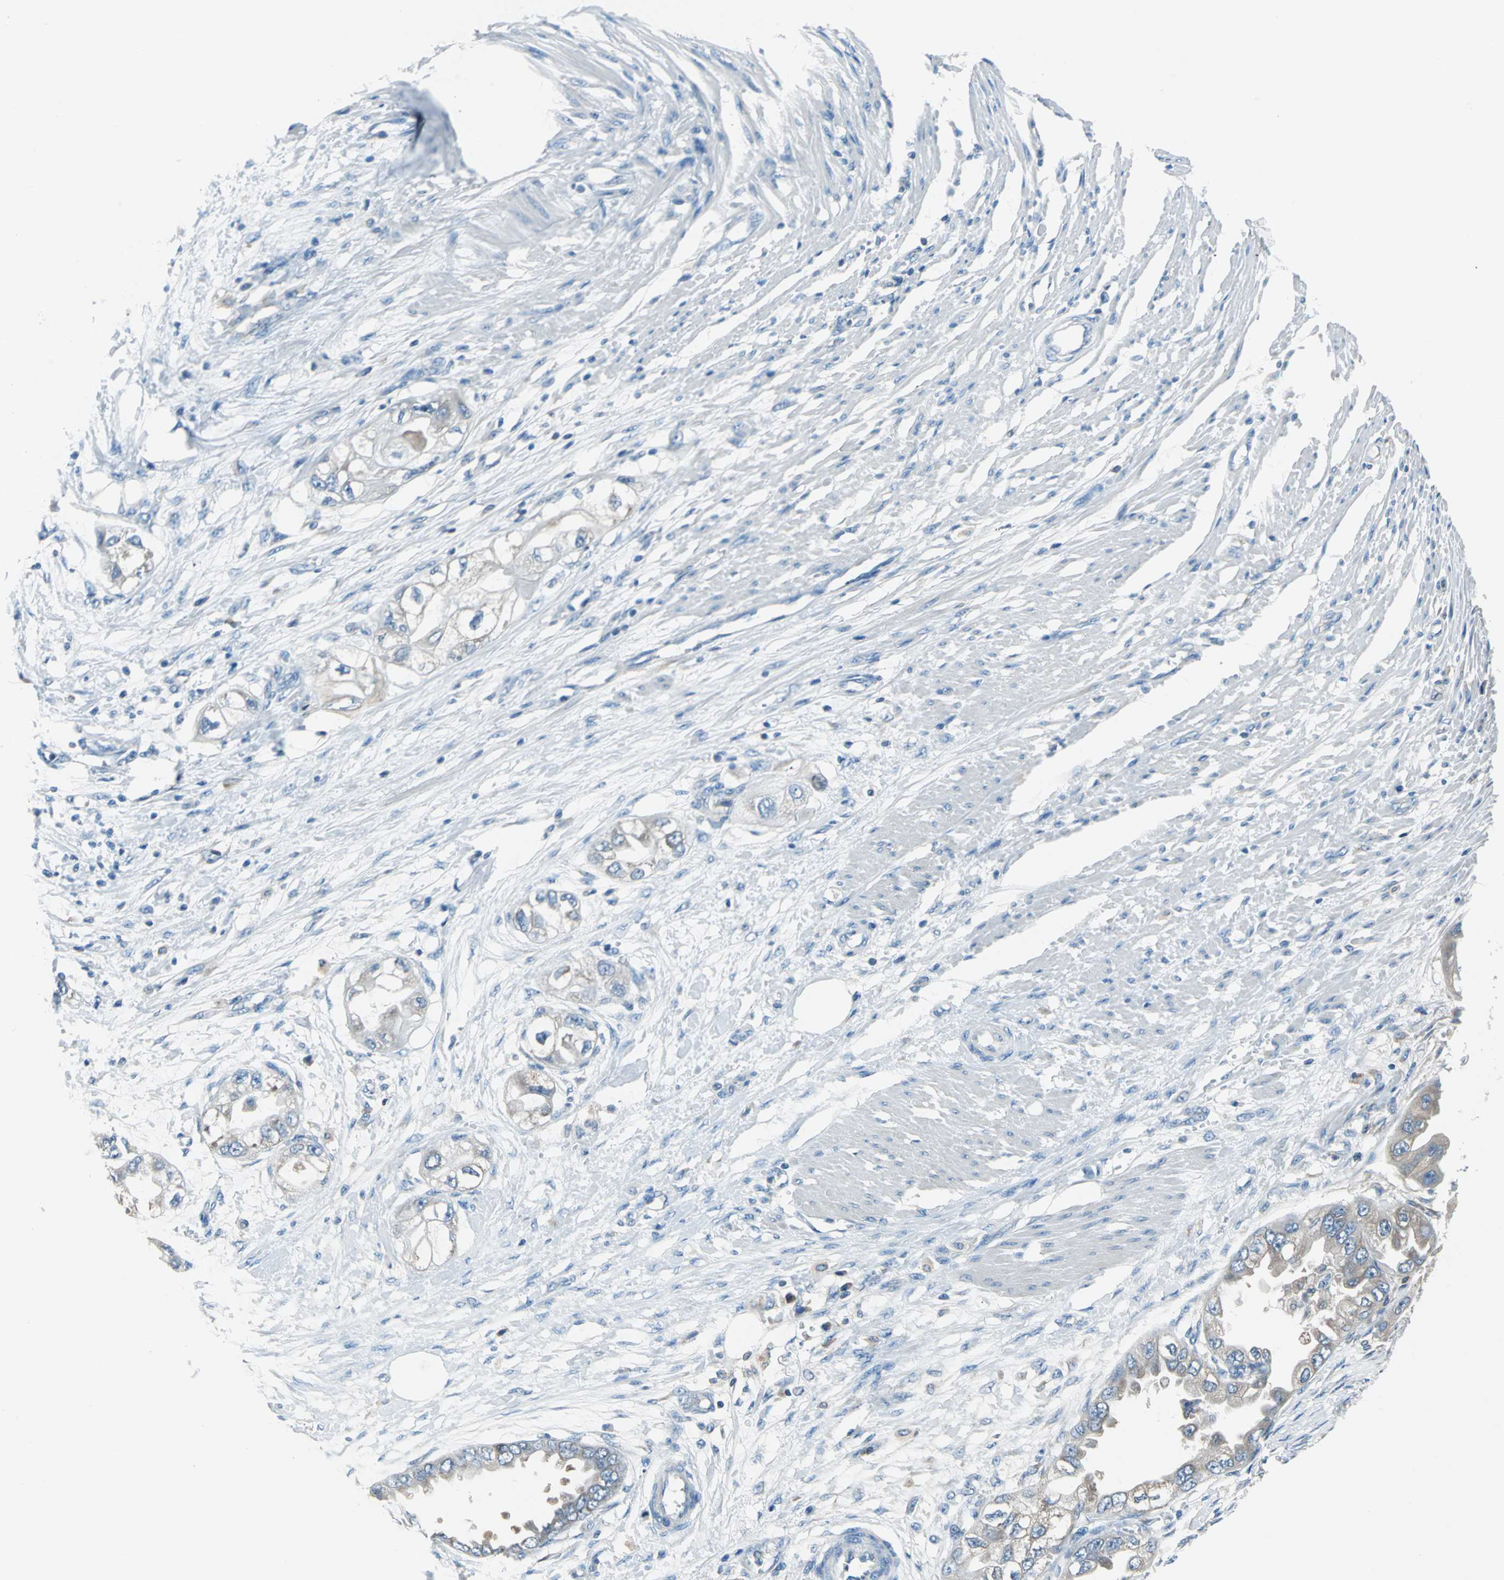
{"staining": {"intensity": "weak", "quantity": "<25%", "location": "cytoplasmic/membranous"}, "tissue": "endometrial cancer", "cell_type": "Tumor cells", "image_type": "cancer", "snomed": [{"axis": "morphology", "description": "Adenocarcinoma, NOS"}, {"axis": "topography", "description": "Endometrium"}], "caption": "This is a histopathology image of IHC staining of endometrial cancer, which shows no expression in tumor cells.", "gene": "PRKCA", "patient": {"sex": "female", "age": 67}}